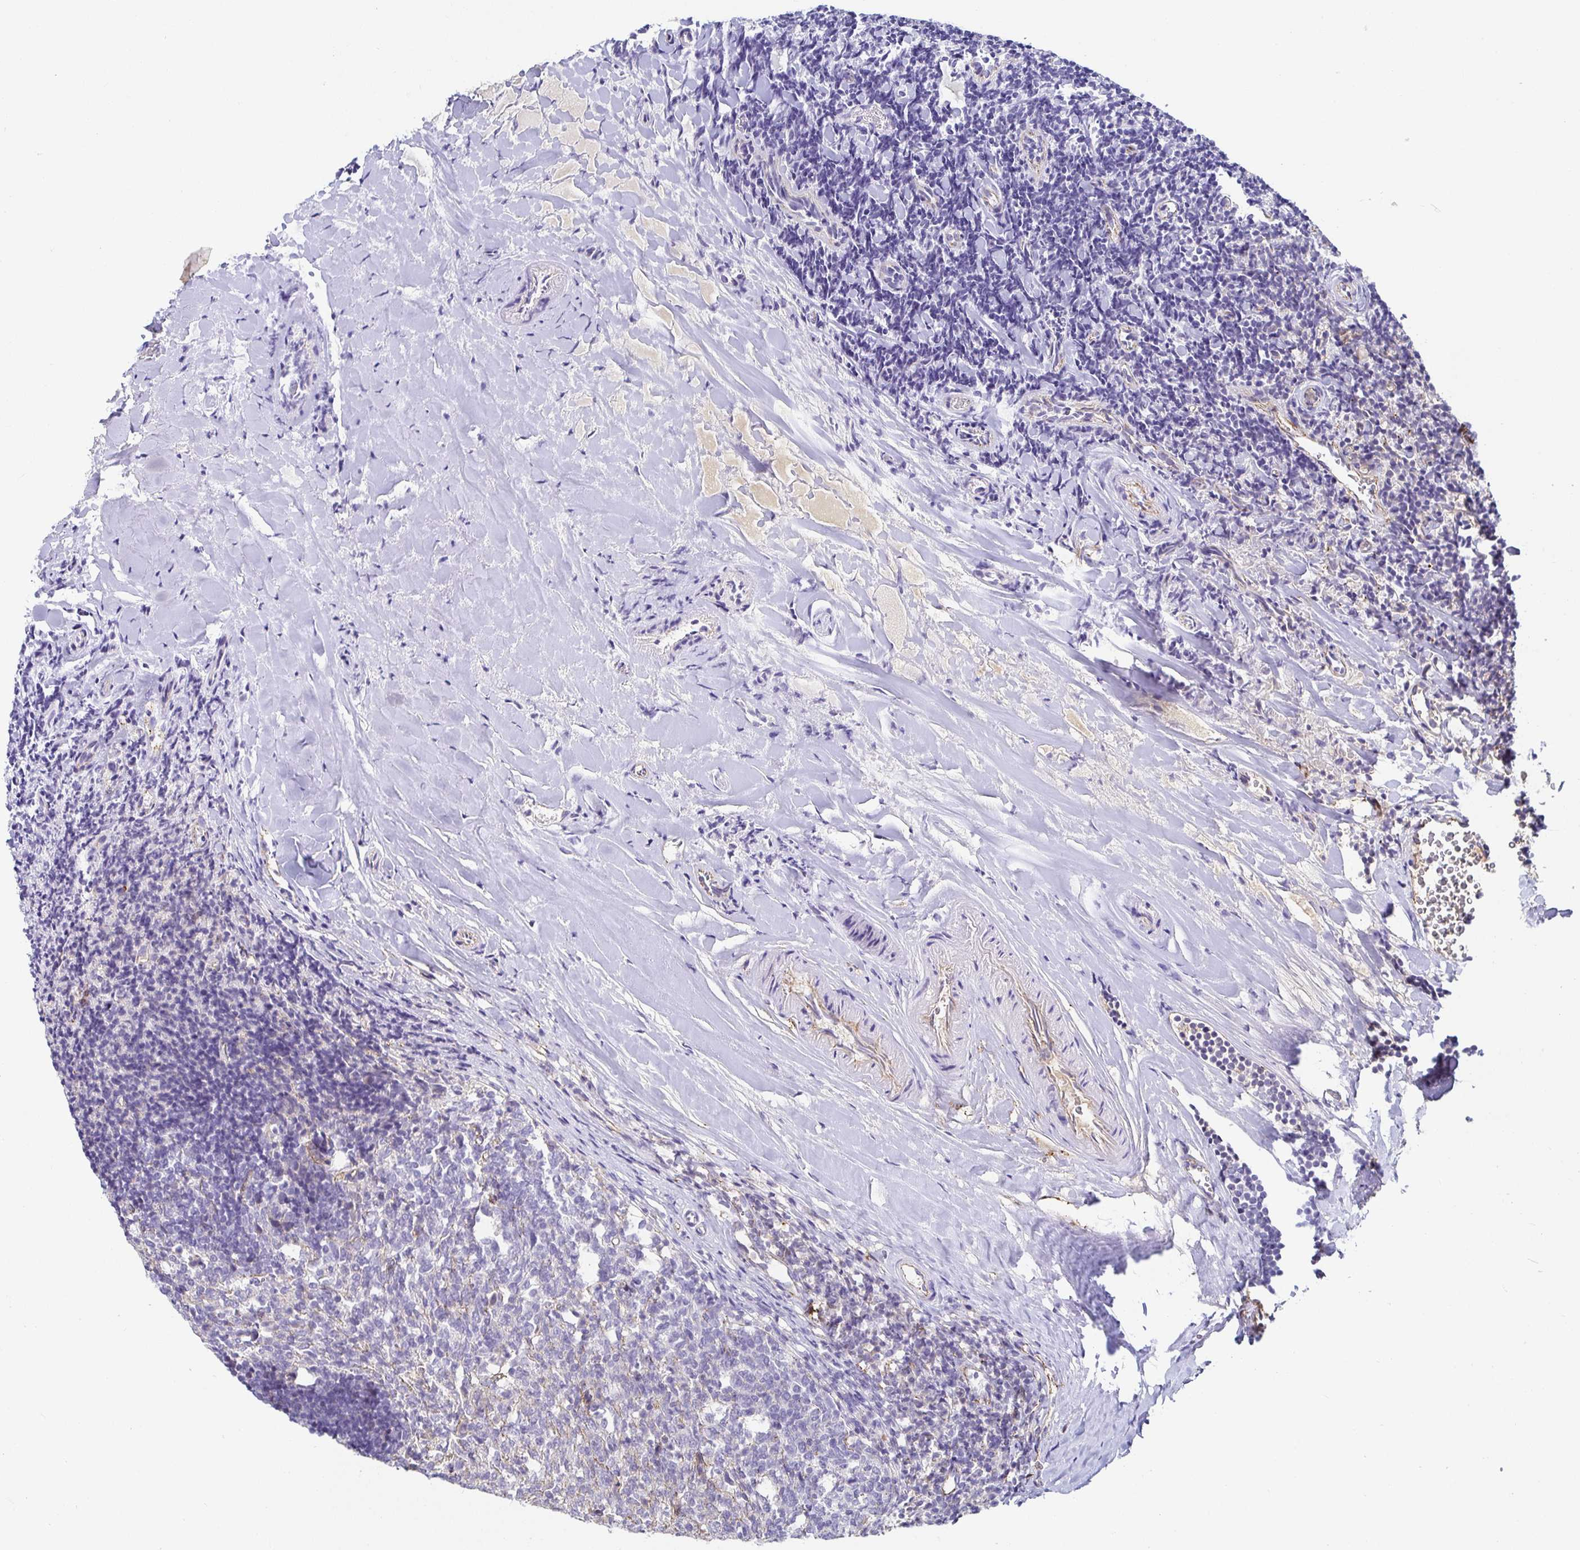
{"staining": {"intensity": "negative", "quantity": "none", "location": "none"}, "tissue": "tonsil", "cell_type": "Germinal center cells", "image_type": "normal", "snomed": [{"axis": "morphology", "description": "Normal tissue, NOS"}, {"axis": "topography", "description": "Tonsil"}], "caption": "Immunohistochemistry (IHC) image of benign tonsil: human tonsil stained with DAB demonstrates no significant protein positivity in germinal center cells.", "gene": "PIWIL3", "patient": {"sex": "female", "age": 10}}